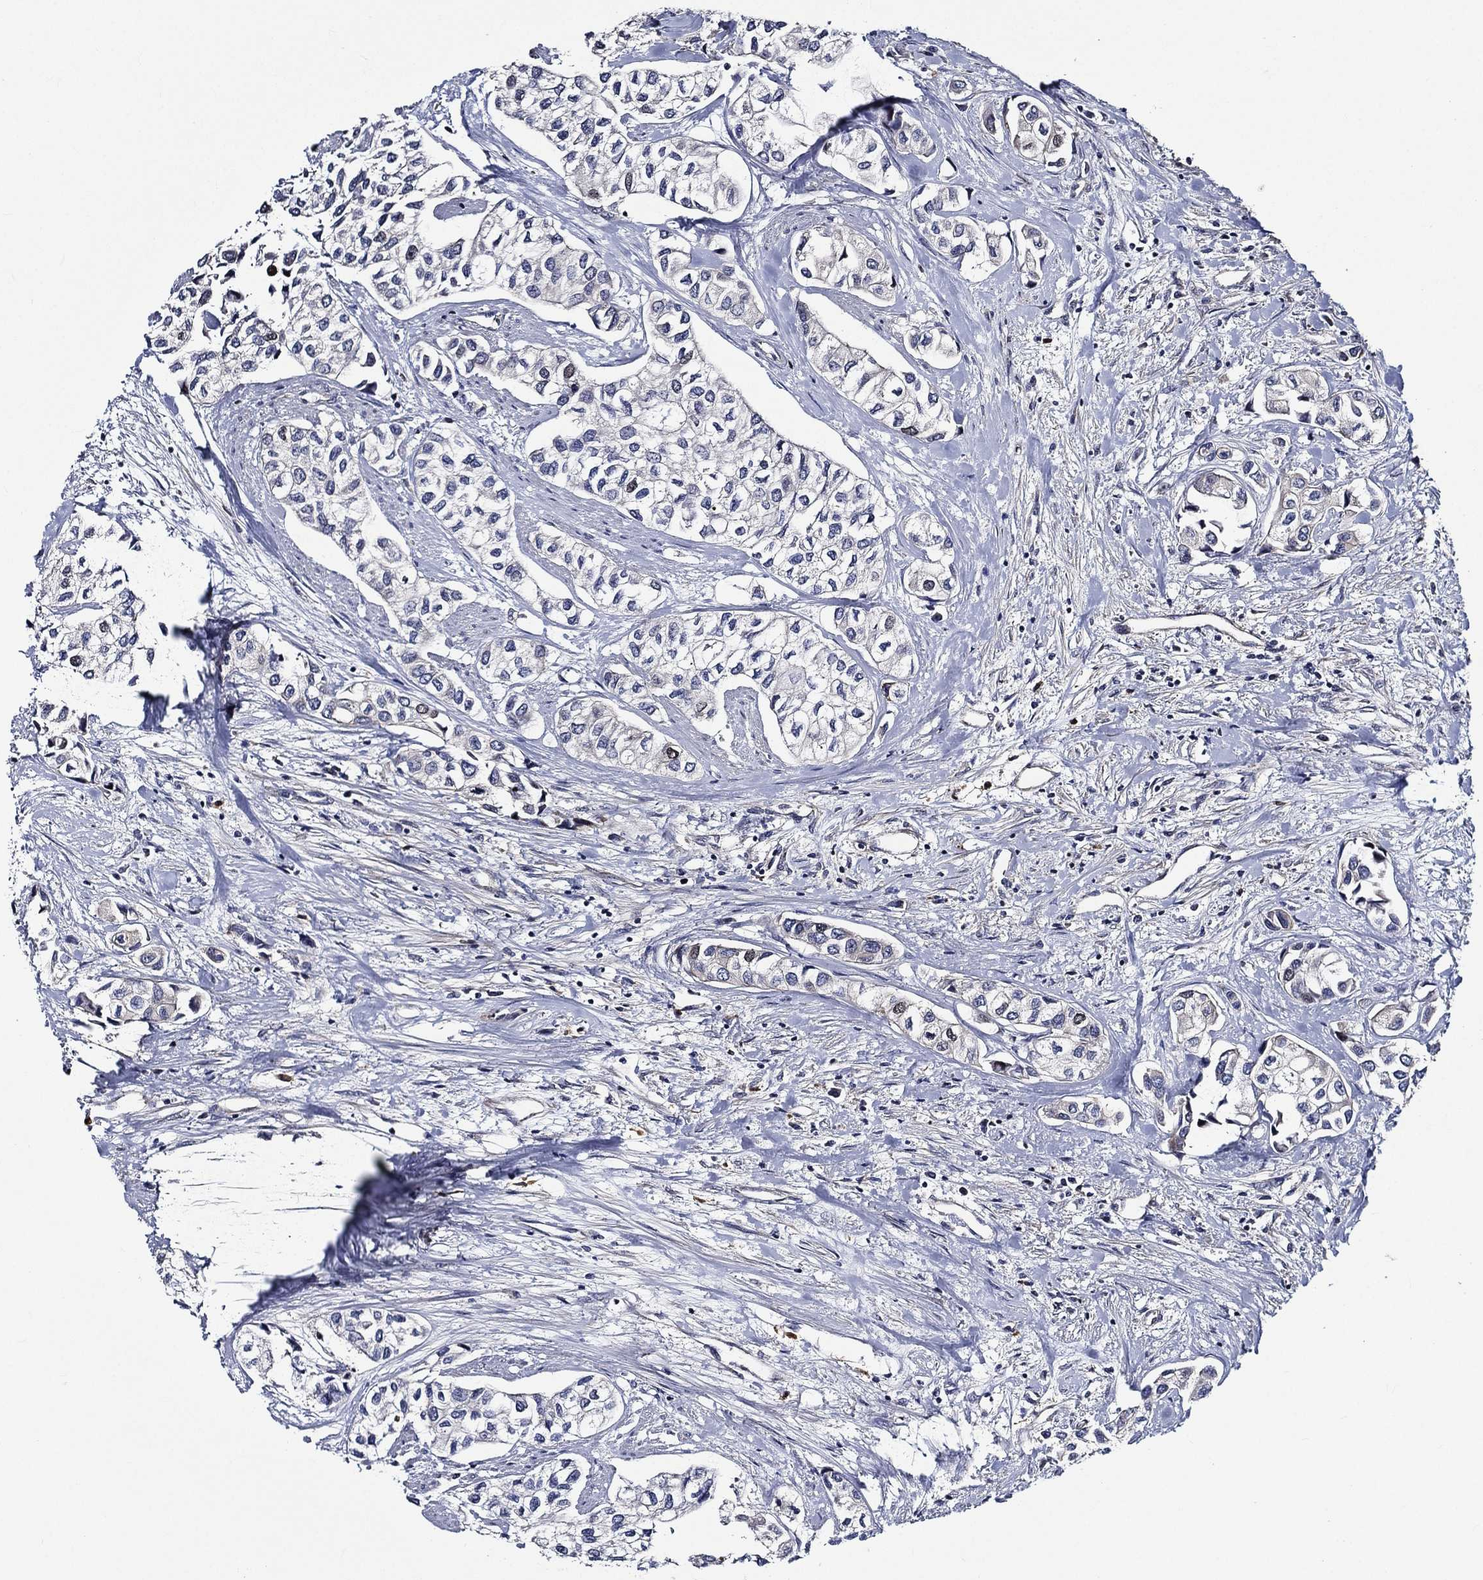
{"staining": {"intensity": "negative", "quantity": "none", "location": "none"}, "tissue": "urothelial cancer", "cell_type": "Tumor cells", "image_type": "cancer", "snomed": [{"axis": "morphology", "description": "Urothelial carcinoma, High grade"}, {"axis": "topography", "description": "Urinary bladder"}], "caption": "The image reveals no significant positivity in tumor cells of urothelial cancer. (DAB immunohistochemistry (IHC) with hematoxylin counter stain).", "gene": "KIF20B", "patient": {"sex": "male", "age": 73}}